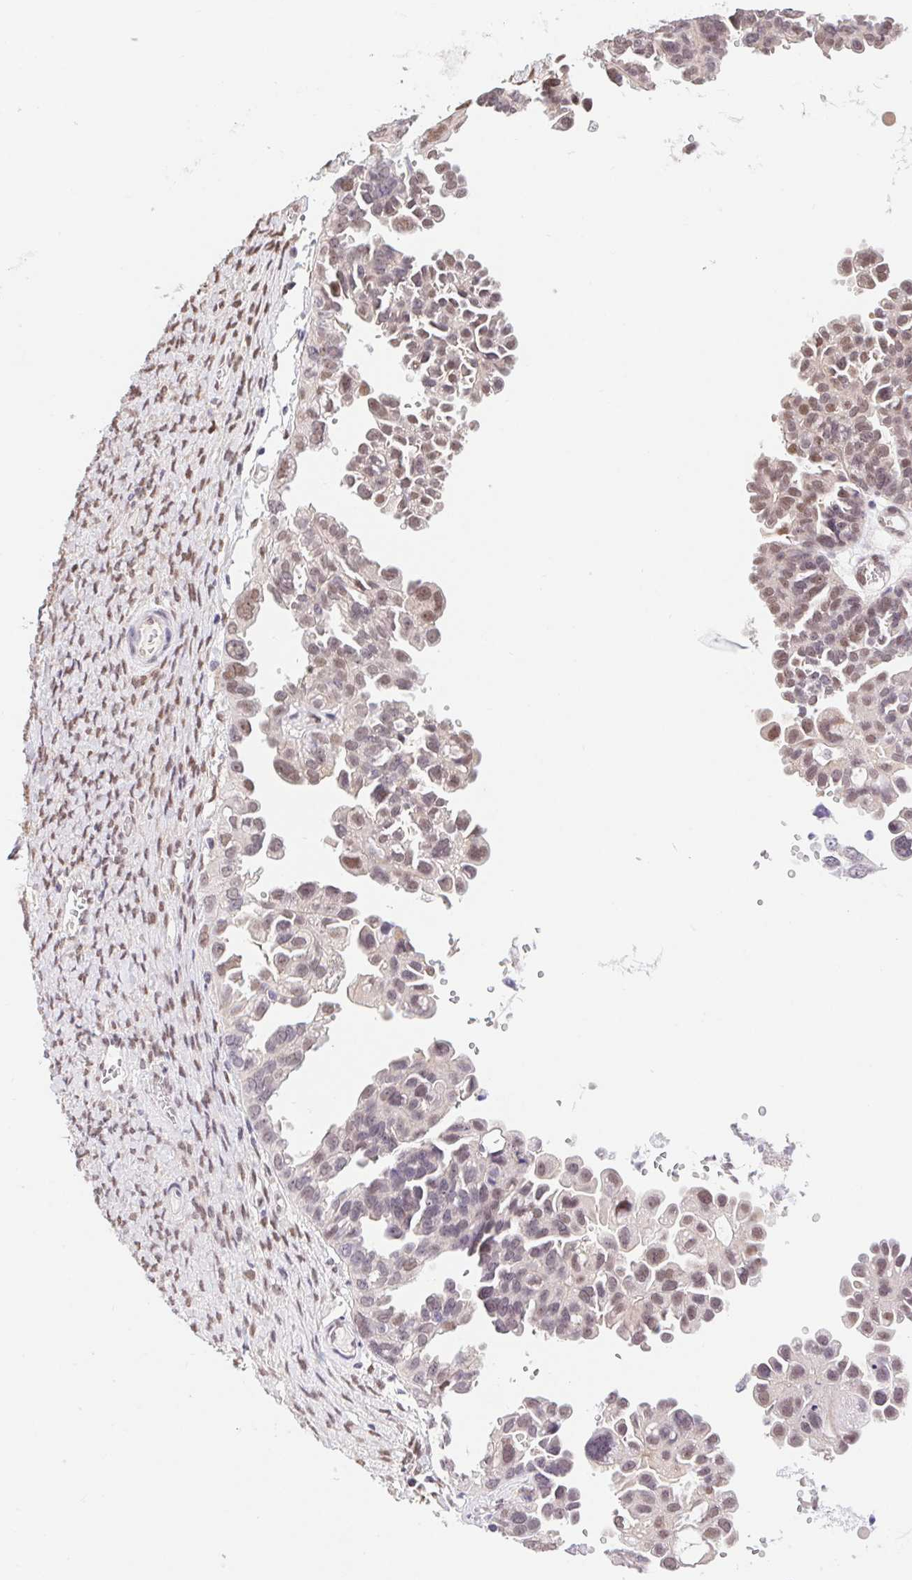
{"staining": {"intensity": "moderate", "quantity": "25%-75%", "location": "nuclear"}, "tissue": "ovarian cancer", "cell_type": "Tumor cells", "image_type": "cancer", "snomed": [{"axis": "morphology", "description": "Cystadenocarcinoma, serous, NOS"}, {"axis": "topography", "description": "Ovary"}], "caption": "A brown stain labels moderate nuclear positivity of a protein in ovarian serous cystadenocarcinoma tumor cells.", "gene": "CAND1", "patient": {"sex": "female", "age": 53}}